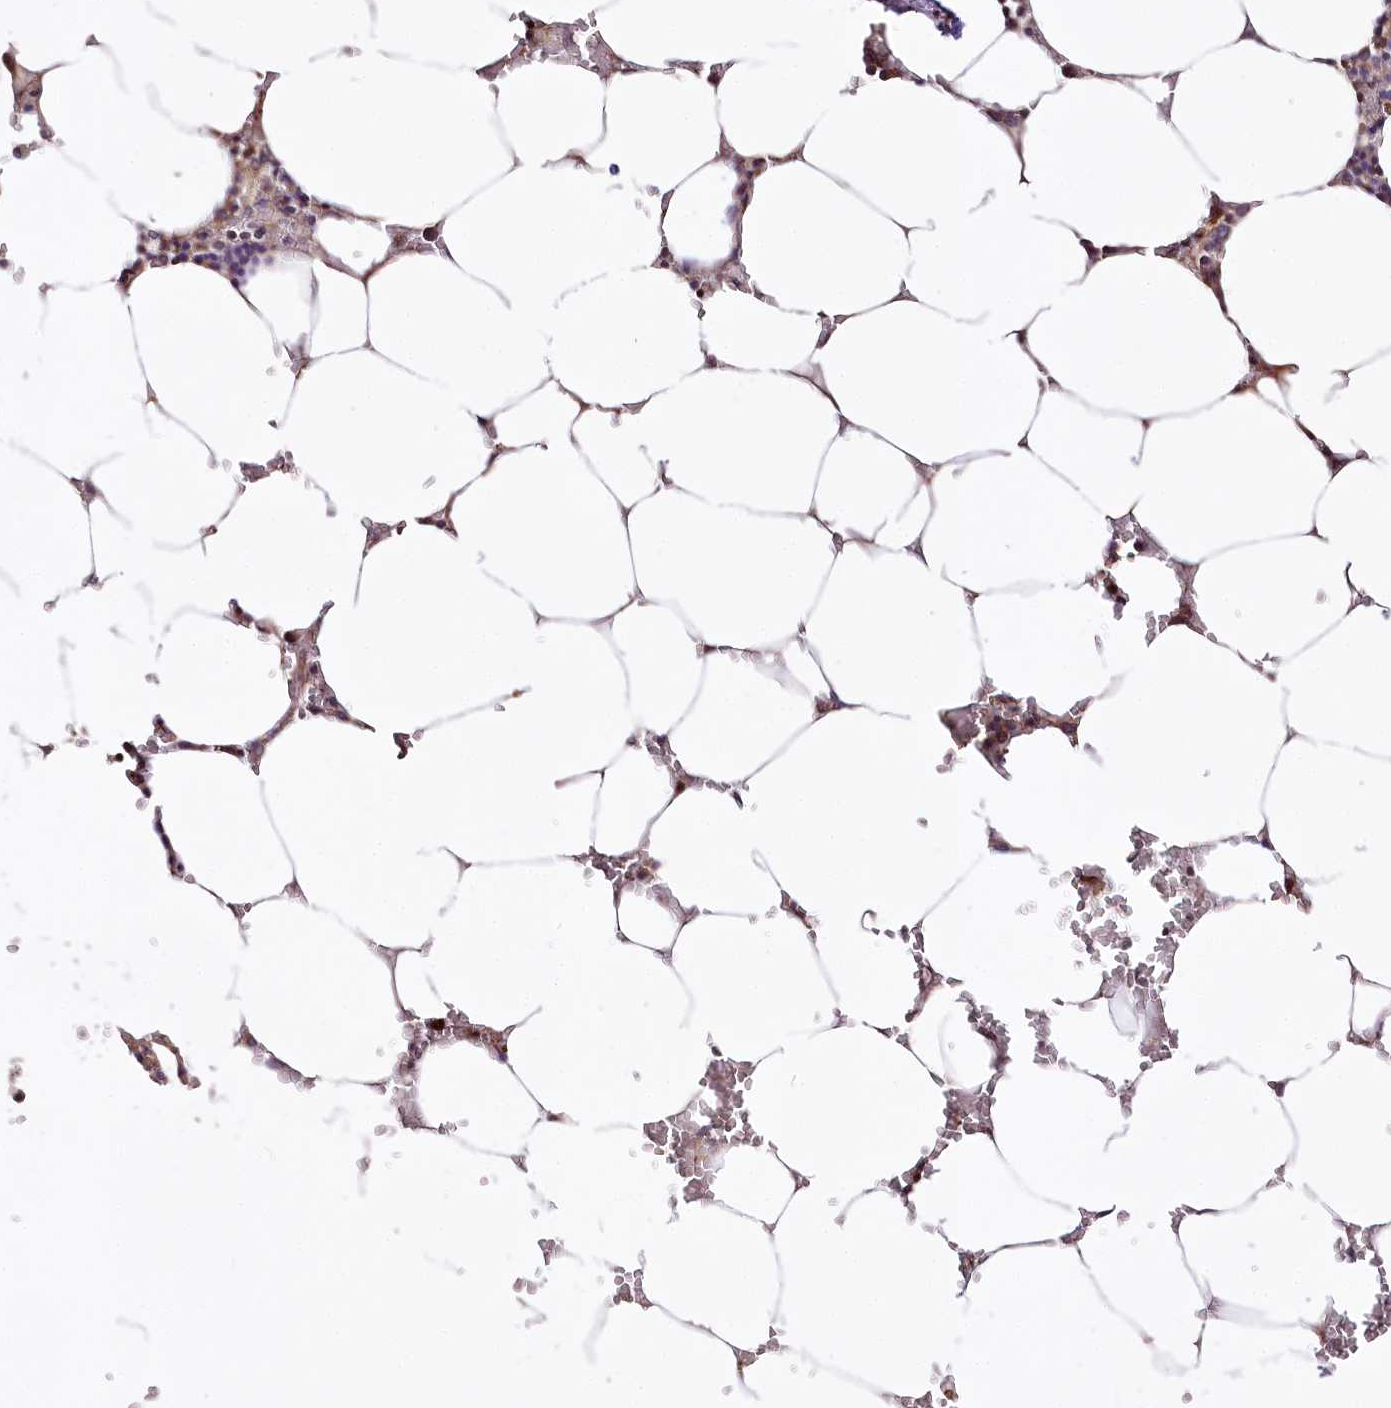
{"staining": {"intensity": "weak", "quantity": "<25%", "location": "cytoplasmic/membranous"}, "tissue": "bone marrow", "cell_type": "Hematopoietic cells", "image_type": "normal", "snomed": [{"axis": "morphology", "description": "Normal tissue, NOS"}, {"axis": "topography", "description": "Bone marrow"}], "caption": "Histopathology image shows no protein expression in hematopoietic cells of unremarkable bone marrow.", "gene": "ZNF226", "patient": {"sex": "male", "age": 70}}